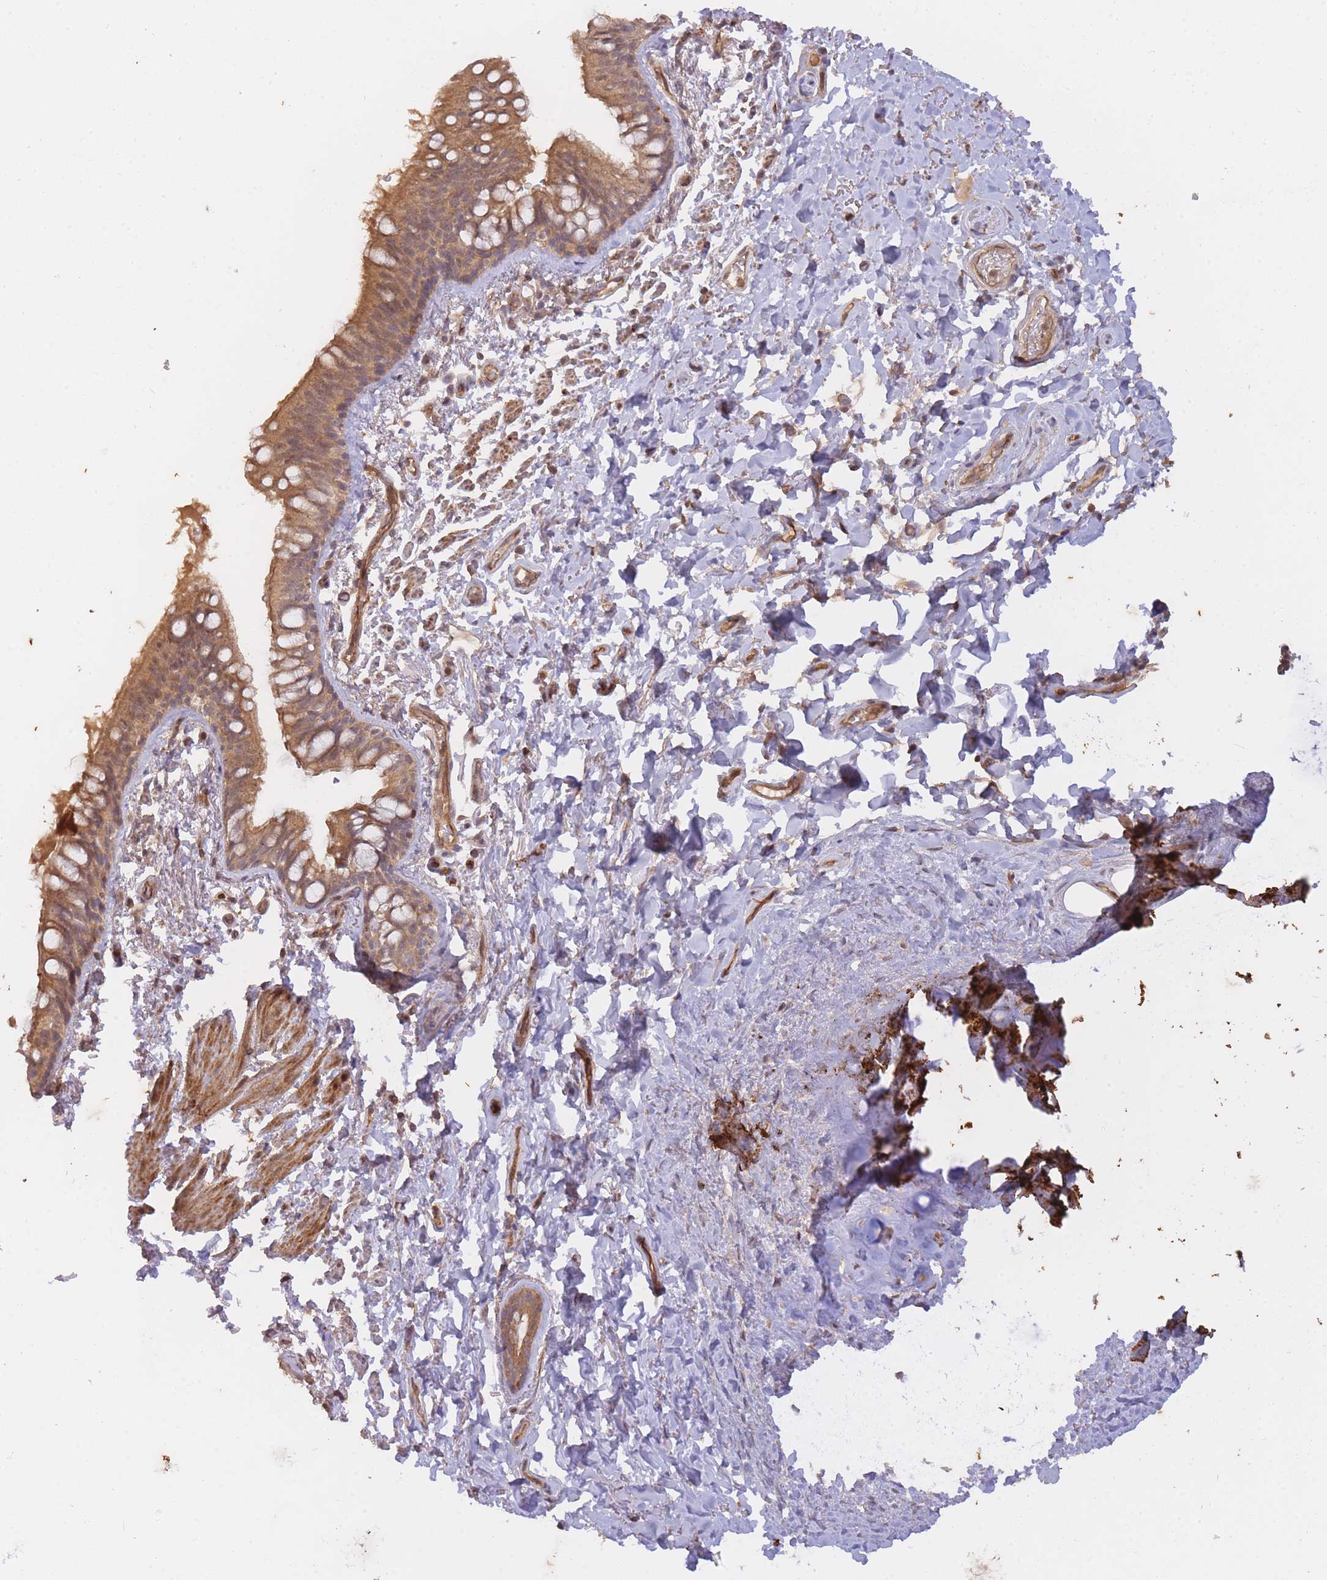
{"staining": {"intensity": "moderate", "quantity": ">75%", "location": "cytoplasmic/membranous,nuclear"}, "tissue": "bronchus", "cell_type": "Respiratory epithelial cells", "image_type": "normal", "snomed": [{"axis": "morphology", "description": "Normal tissue, NOS"}, {"axis": "topography", "description": "Bronchus"}], "caption": "IHC micrograph of normal bronchus: bronchus stained using immunohistochemistry demonstrates medium levels of moderate protein expression localized specifically in the cytoplasmic/membranous,nuclear of respiratory epithelial cells, appearing as a cytoplasmic/membranous,nuclear brown color.", "gene": "ST8SIA4", "patient": {"sex": "male", "age": 70}}